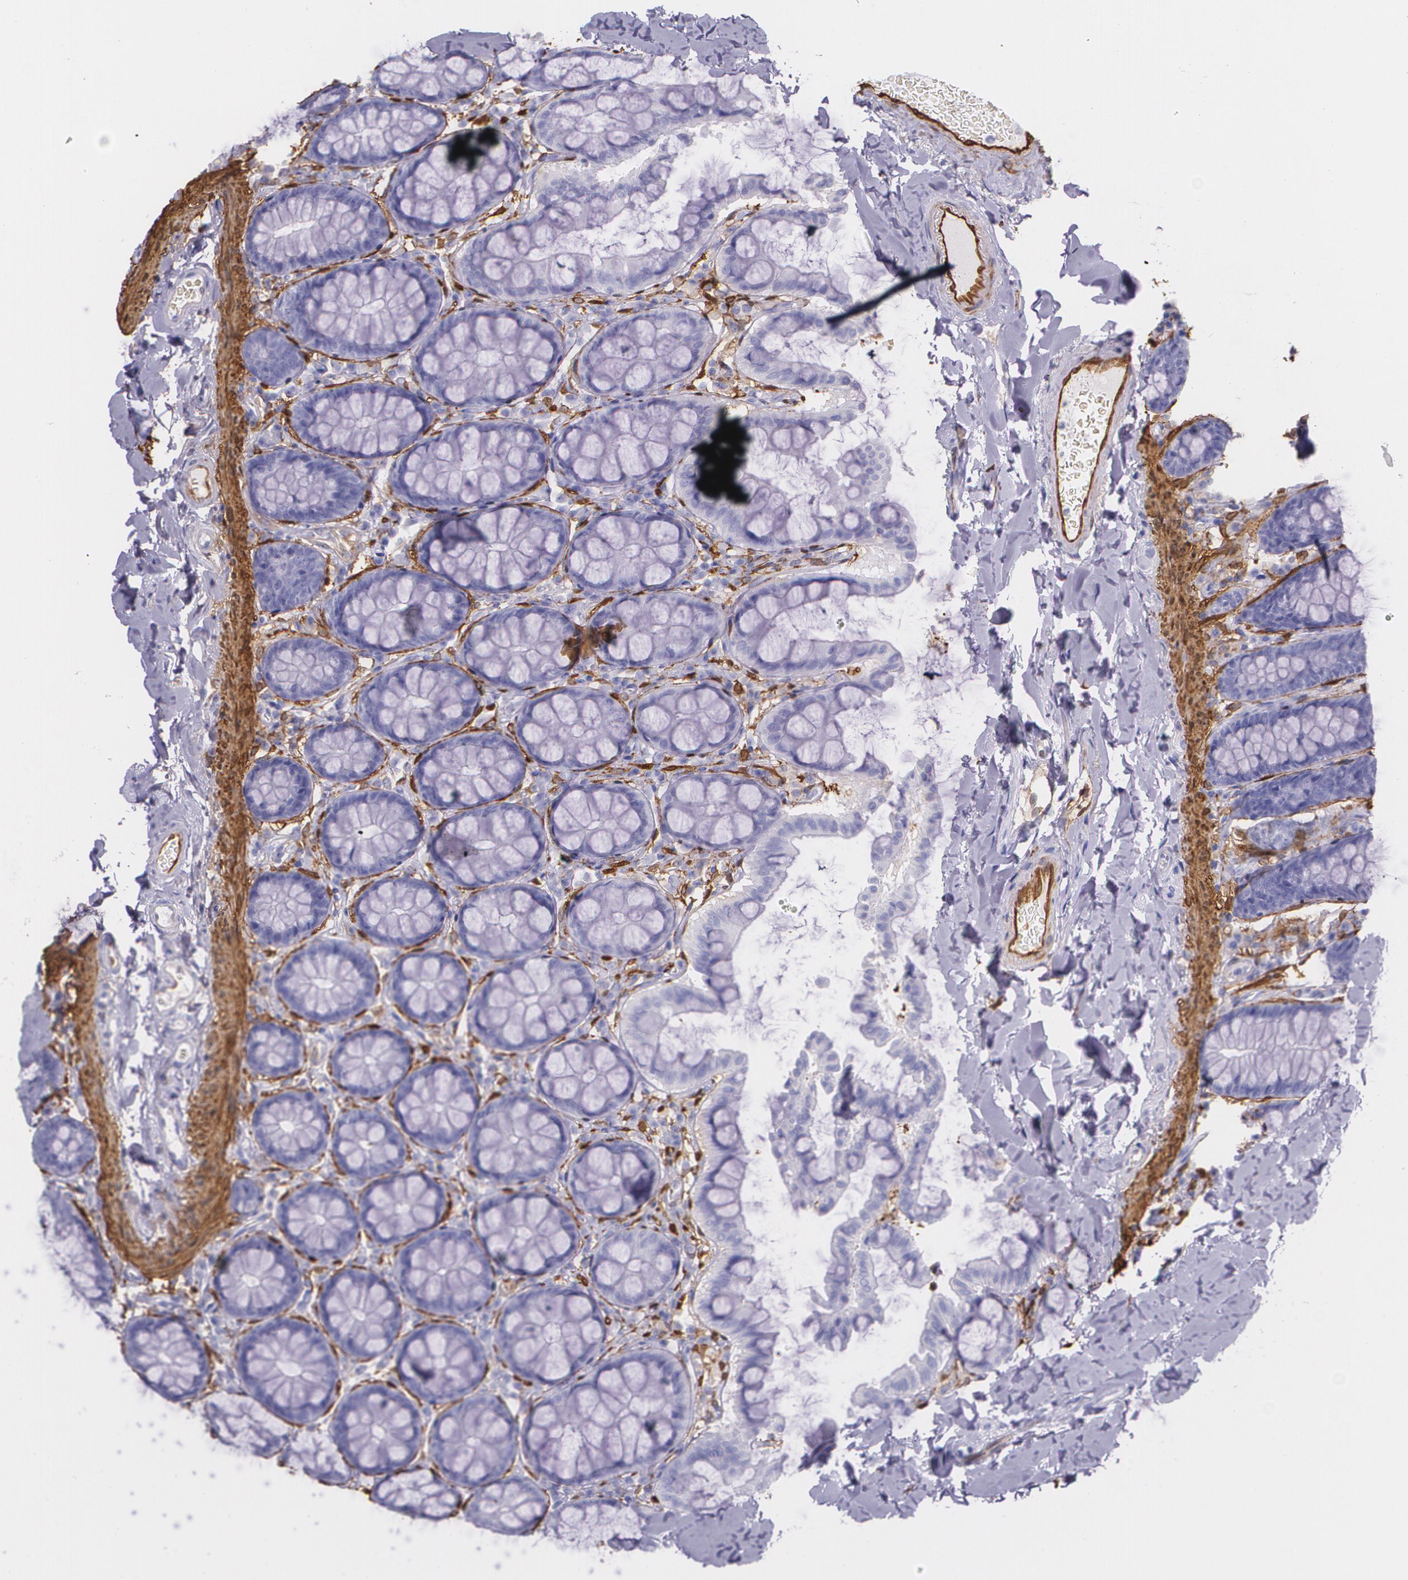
{"staining": {"intensity": "strong", "quantity": "25%-75%", "location": "cytoplasmic/membranous"}, "tissue": "colon", "cell_type": "Endothelial cells", "image_type": "normal", "snomed": [{"axis": "morphology", "description": "Normal tissue, NOS"}, {"axis": "topography", "description": "Colon"}], "caption": "This micrograph reveals immunohistochemistry staining of benign human colon, with high strong cytoplasmic/membranous expression in approximately 25%-75% of endothelial cells.", "gene": "MMP2", "patient": {"sex": "female", "age": 61}}